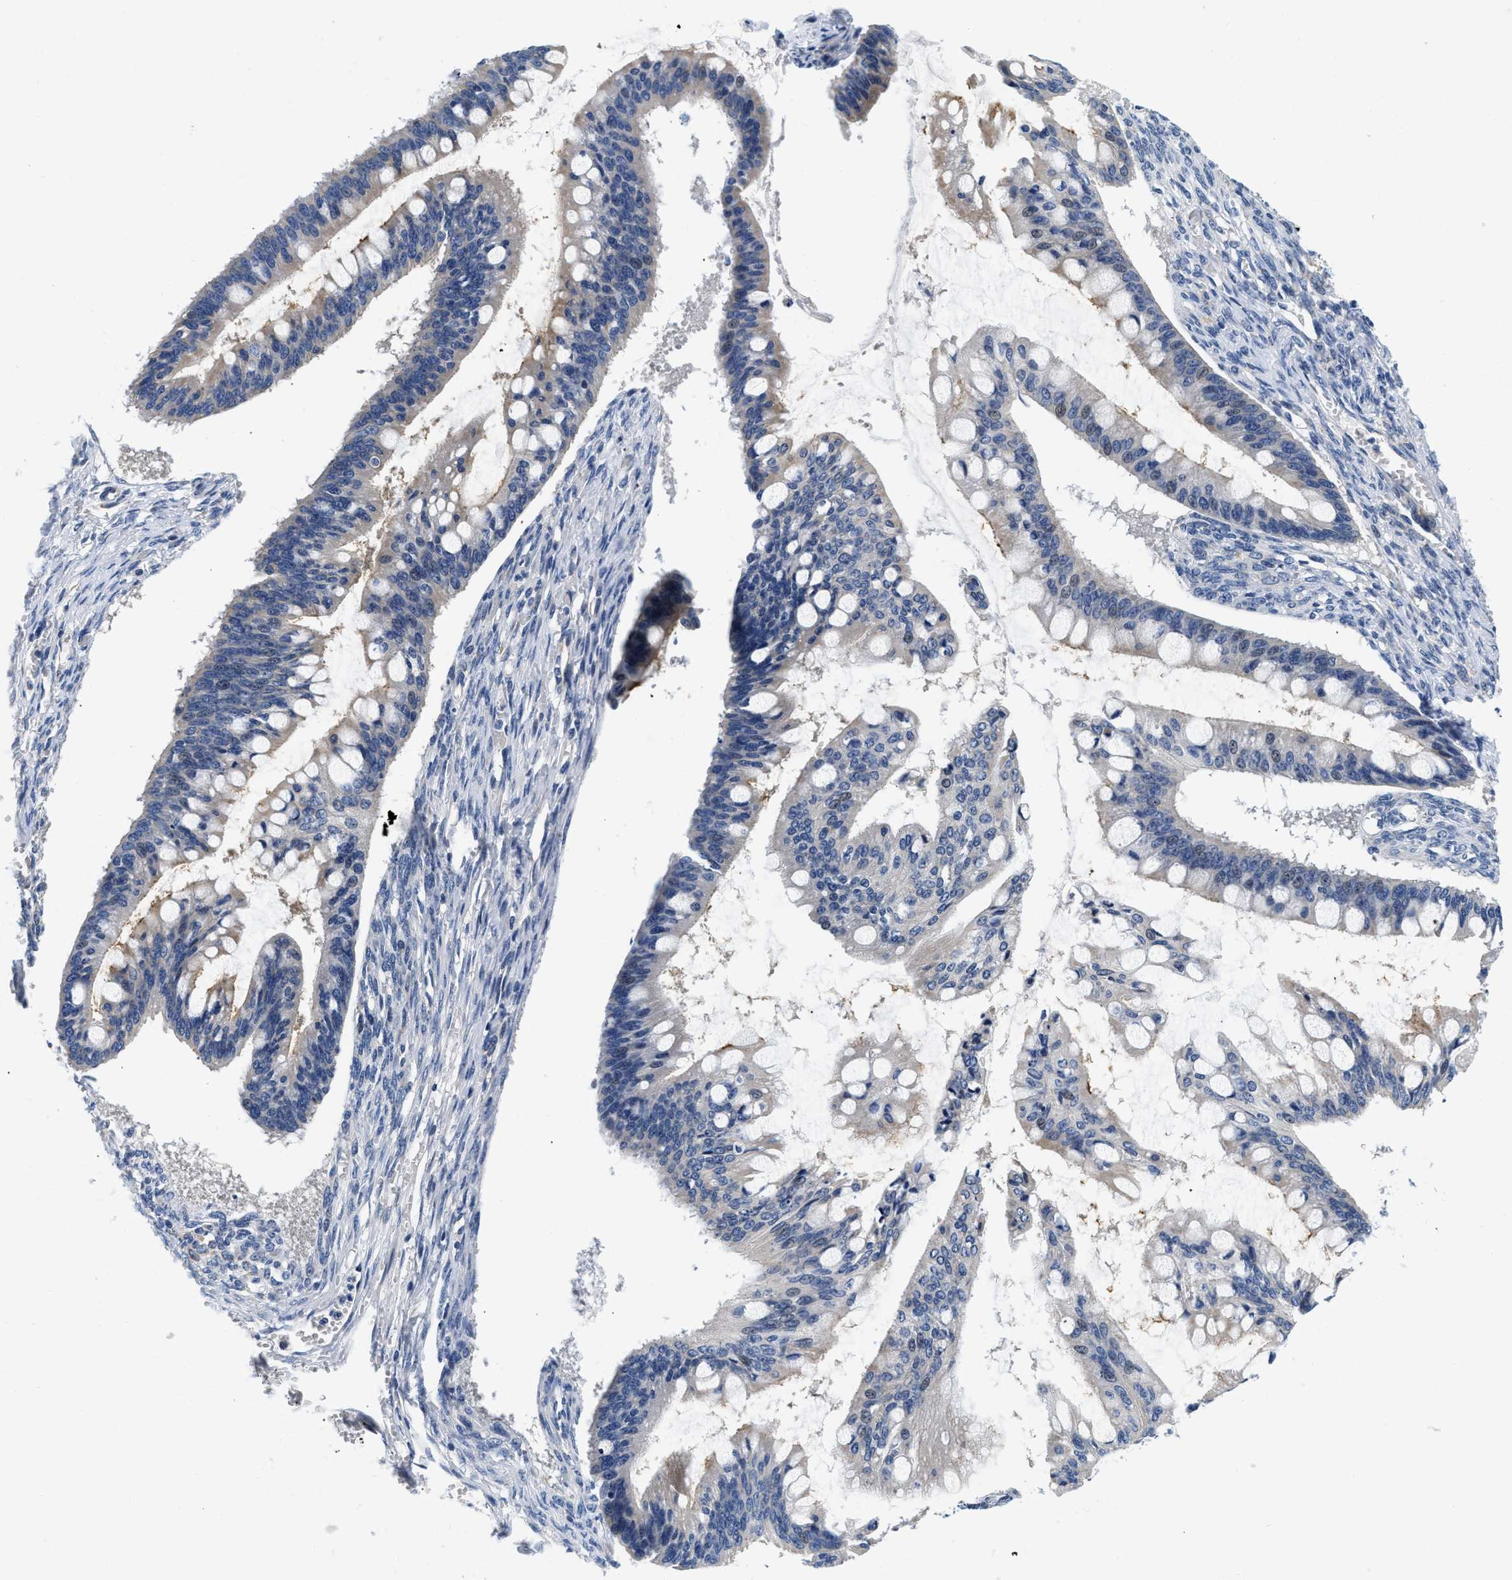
{"staining": {"intensity": "moderate", "quantity": "<25%", "location": "cytoplasmic/membranous"}, "tissue": "ovarian cancer", "cell_type": "Tumor cells", "image_type": "cancer", "snomed": [{"axis": "morphology", "description": "Cystadenocarcinoma, mucinous, NOS"}, {"axis": "topography", "description": "Ovary"}], "caption": "This micrograph exhibits ovarian cancer stained with IHC to label a protein in brown. The cytoplasmic/membranous of tumor cells show moderate positivity for the protein. Nuclei are counter-stained blue.", "gene": "PDP1", "patient": {"sex": "female", "age": 73}}